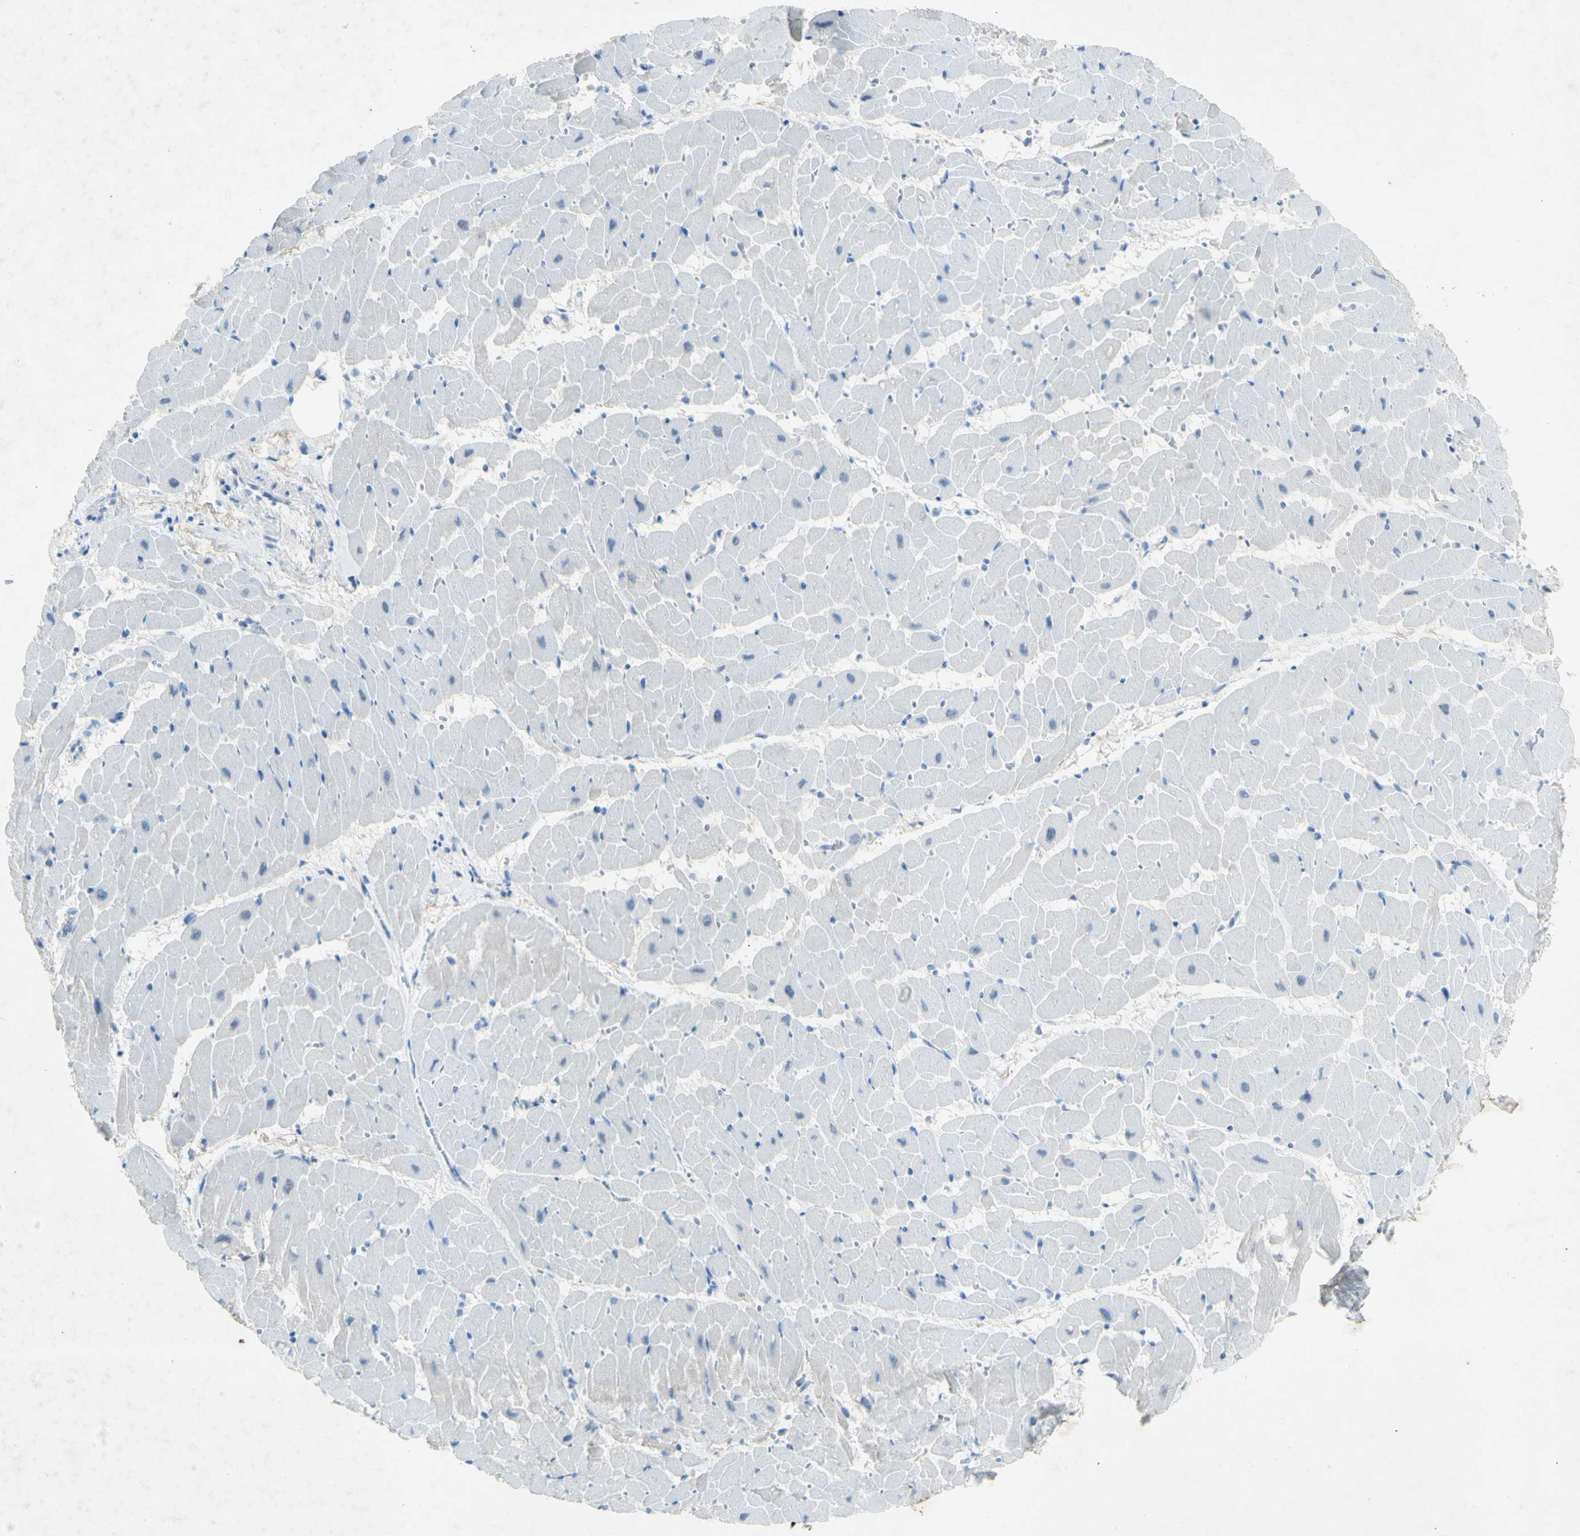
{"staining": {"intensity": "negative", "quantity": "none", "location": "none"}, "tissue": "heart muscle", "cell_type": "Cardiomyocytes", "image_type": "normal", "snomed": [{"axis": "morphology", "description": "Normal tissue, NOS"}, {"axis": "topography", "description": "Heart"}], "caption": "IHC of benign heart muscle displays no positivity in cardiomyocytes. Nuclei are stained in blue.", "gene": "GDF15", "patient": {"sex": "female", "age": 19}}